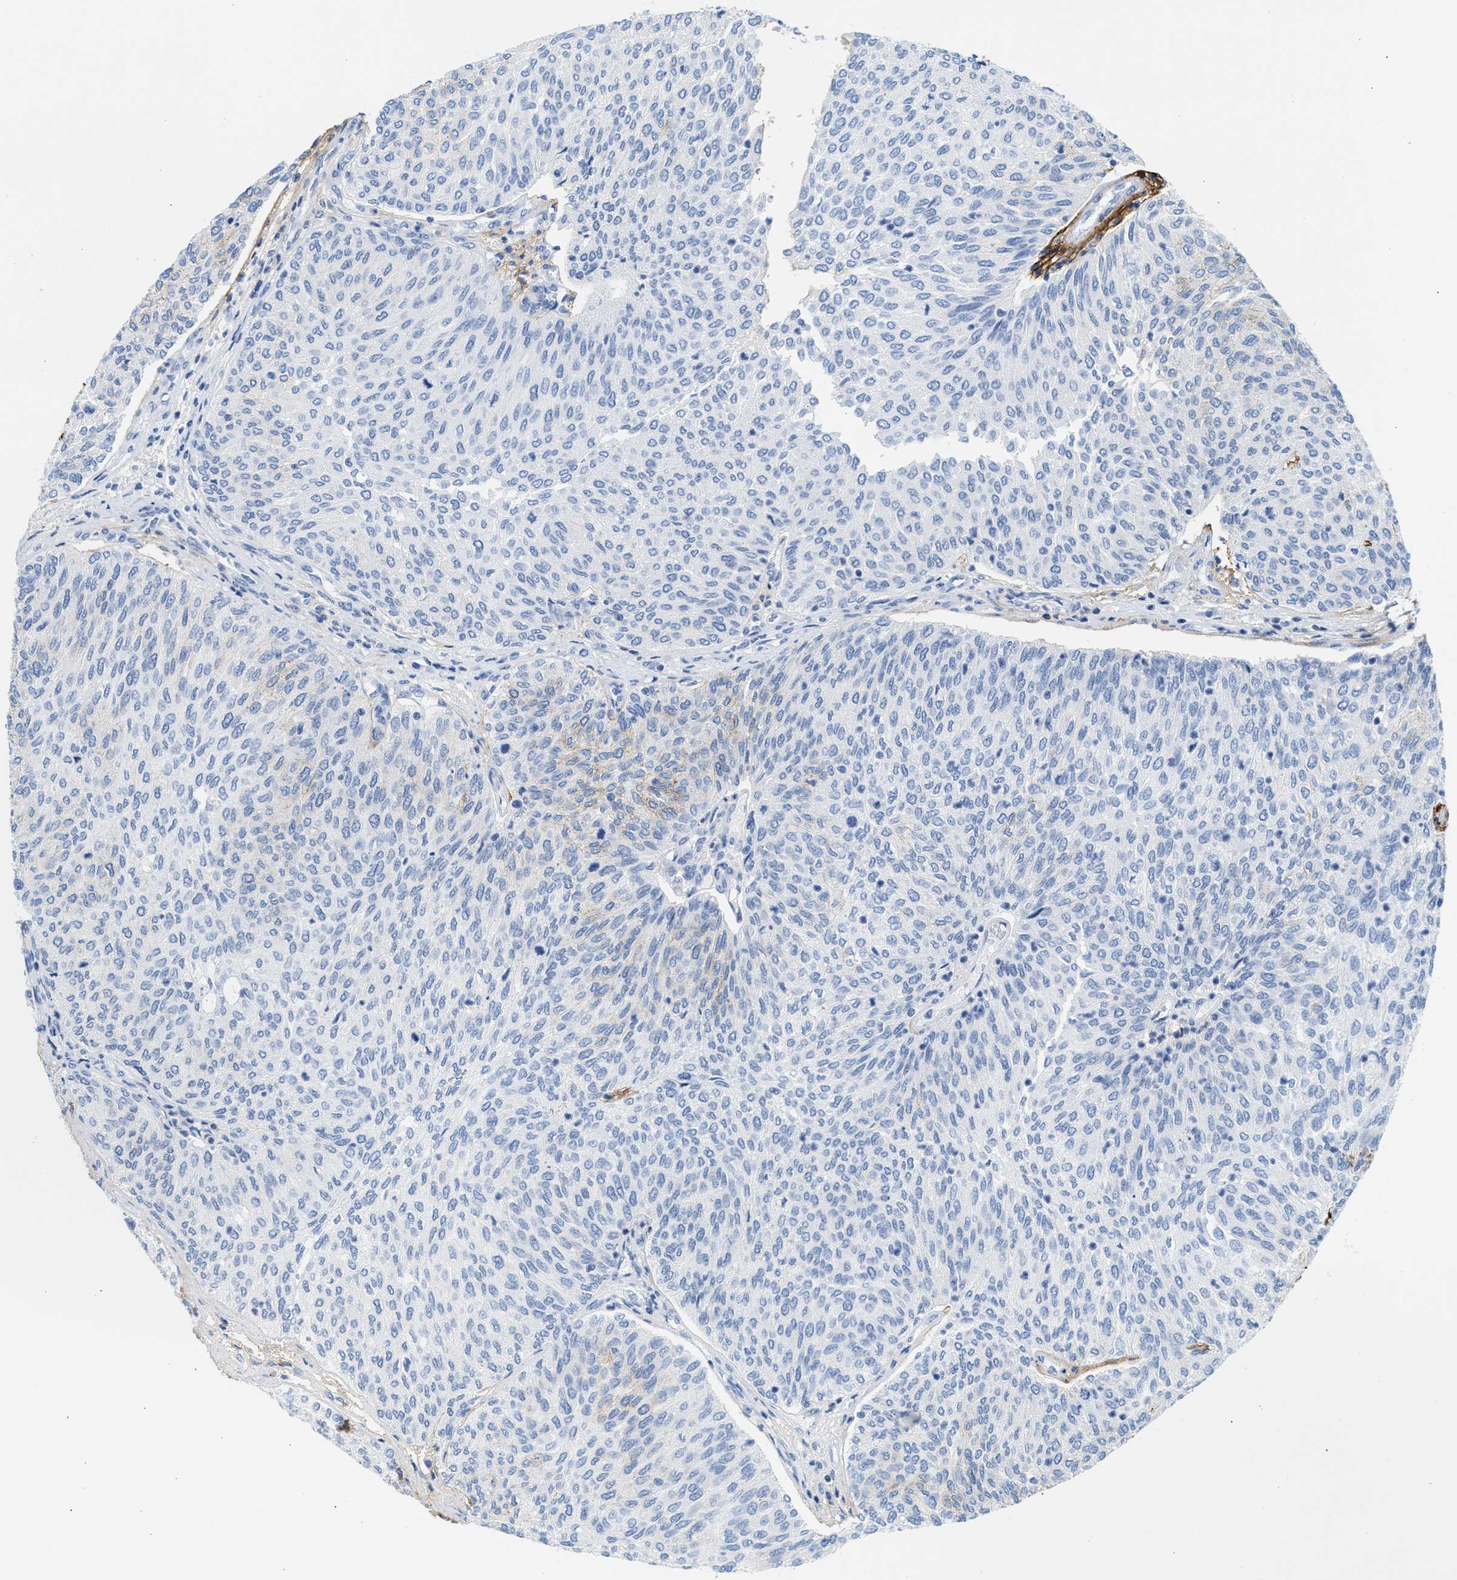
{"staining": {"intensity": "negative", "quantity": "none", "location": "none"}, "tissue": "urothelial cancer", "cell_type": "Tumor cells", "image_type": "cancer", "snomed": [{"axis": "morphology", "description": "Urothelial carcinoma, Low grade"}, {"axis": "topography", "description": "Urinary bladder"}], "caption": "DAB (3,3'-diaminobenzidine) immunohistochemical staining of human urothelial cancer shows no significant positivity in tumor cells.", "gene": "TNR", "patient": {"sex": "female", "age": 79}}